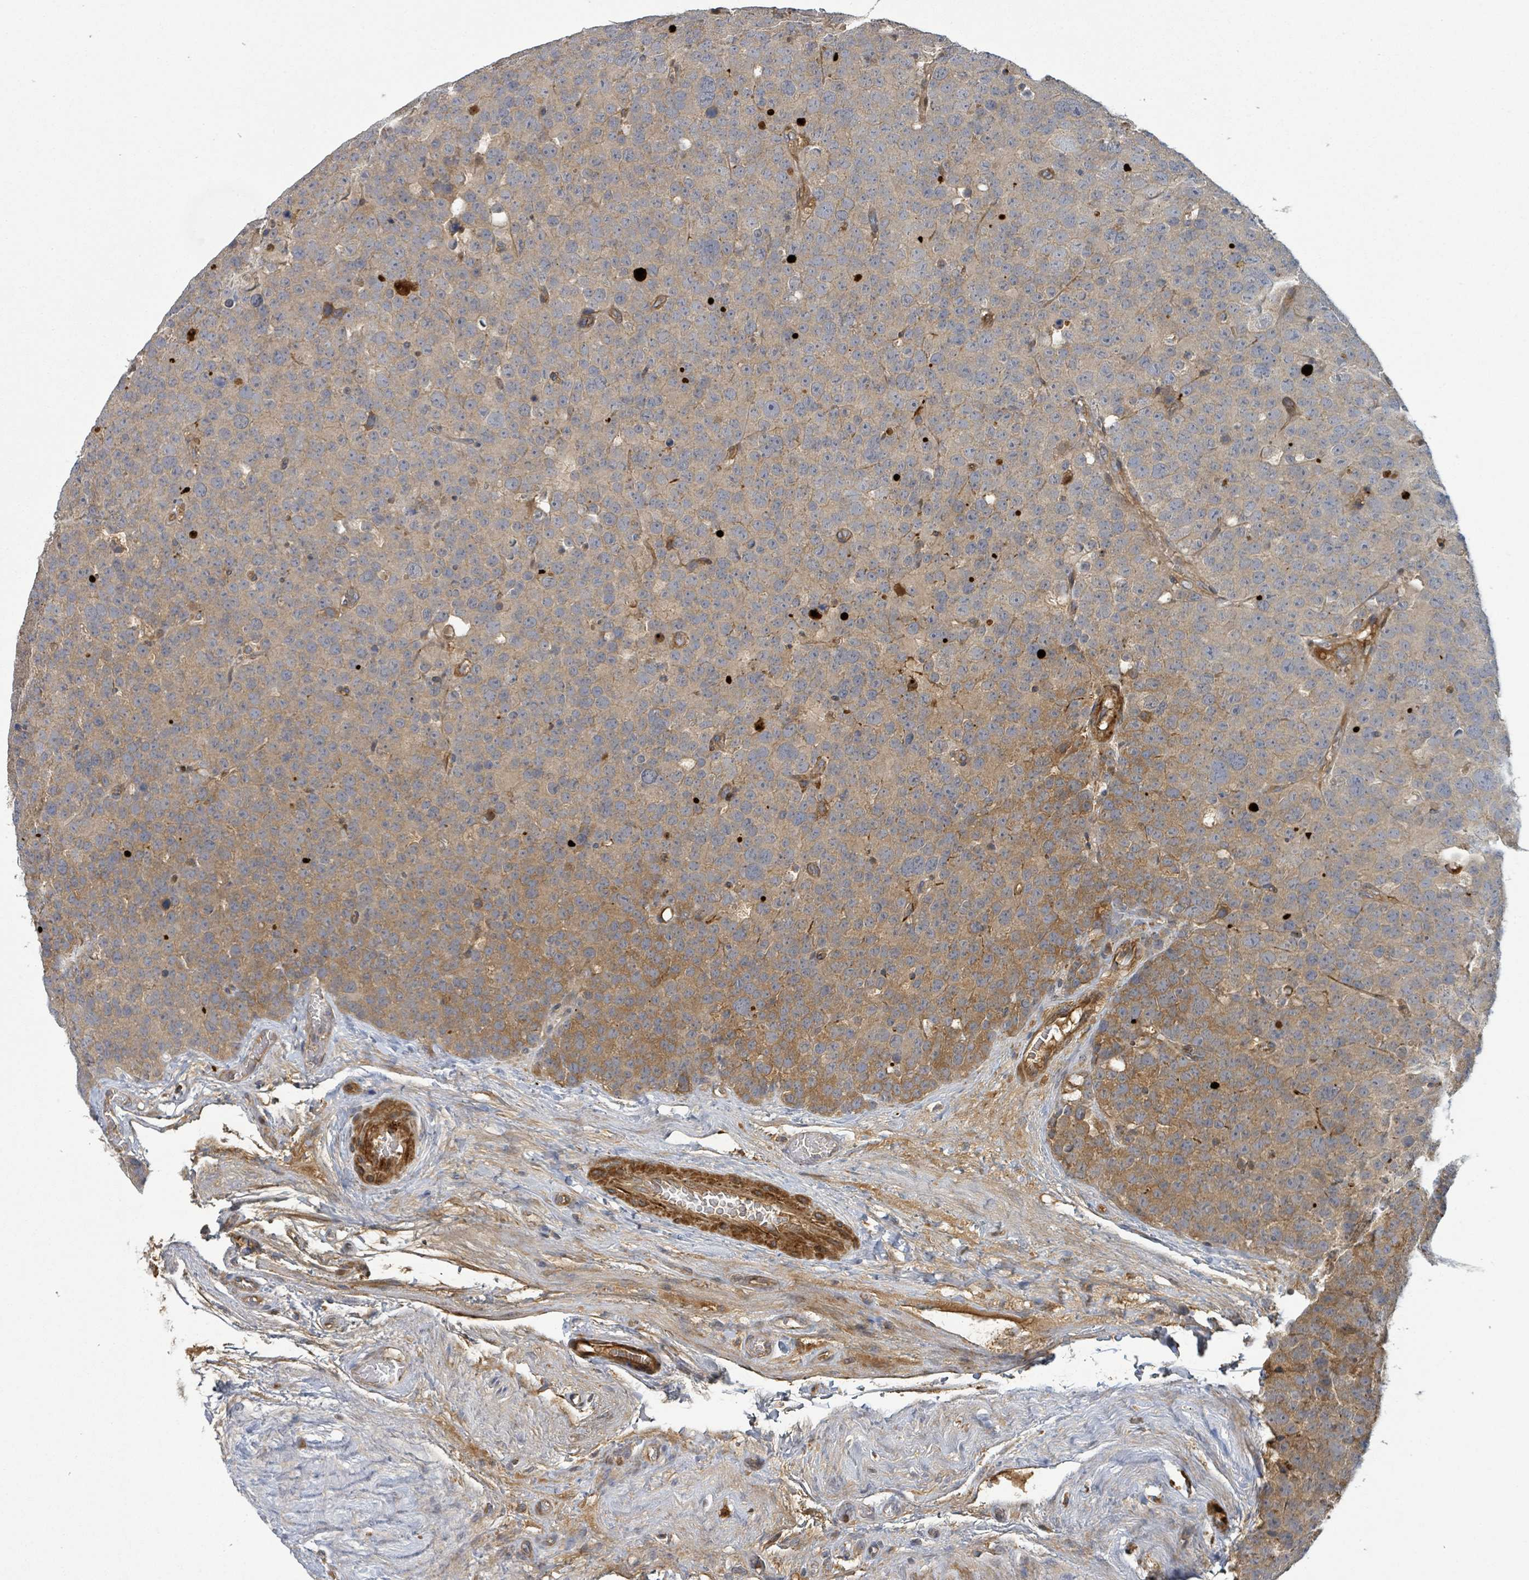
{"staining": {"intensity": "weak", "quantity": ">75%", "location": "cytoplasmic/membranous"}, "tissue": "testis cancer", "cell_type": "Tumor cells", "image_type": "cancer", "snomed": [{"axis": "morphology", "description": "Seminoma, NOS"}, {"axis": "topography", "description": "Testis"}], "caption": "Immunohistochemical staining of human testis cancer (seminoma) shows weak cytoplasmic/membranous protein positivity in about >75% of tumor cells.", "gene": "STARD4", "patient": {"sex": "male", "age": 71}}